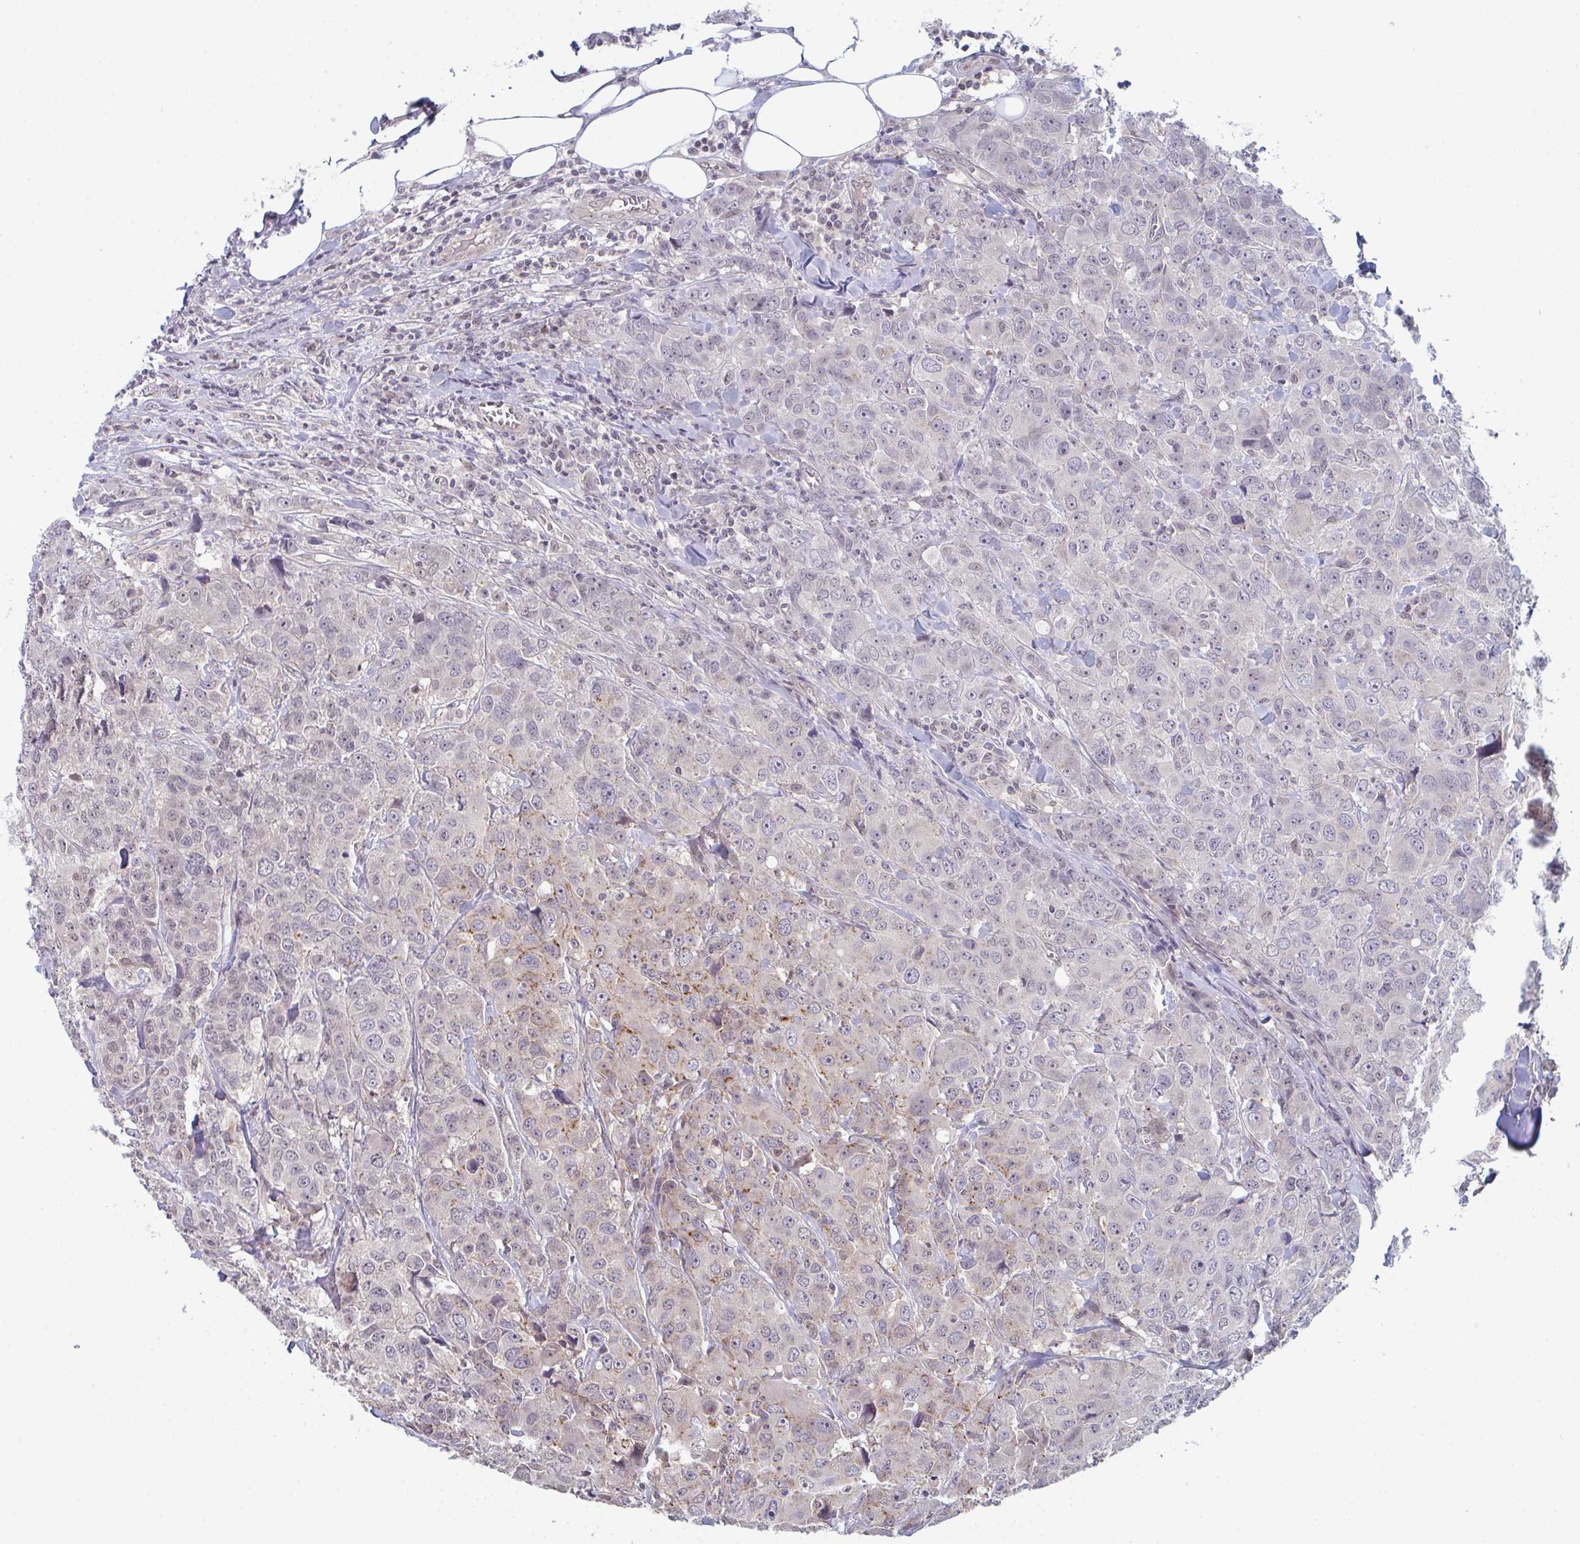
{"staining": {"intensity": "moderate", "quantity": "<25%", "location": "cytoplasmic/membranous"}, "tissue": "breast cancer", "cell_type": "Tumor cells", "image_type": "cancer", "snomed": [{"axis": "morphology", "description": "Duct carcinoma"}, {"axis": "topography", "description": "Breast"}], "caption": "This histopathology image reveals immunohistochemistry staining of human intraductal carcinoma (breast), with low moderate cytoplasmic/membranous staining in approximately <25% of tumor cells.", "gene": "ZNF214", "patient": {"sex": "female", "age": 43}}